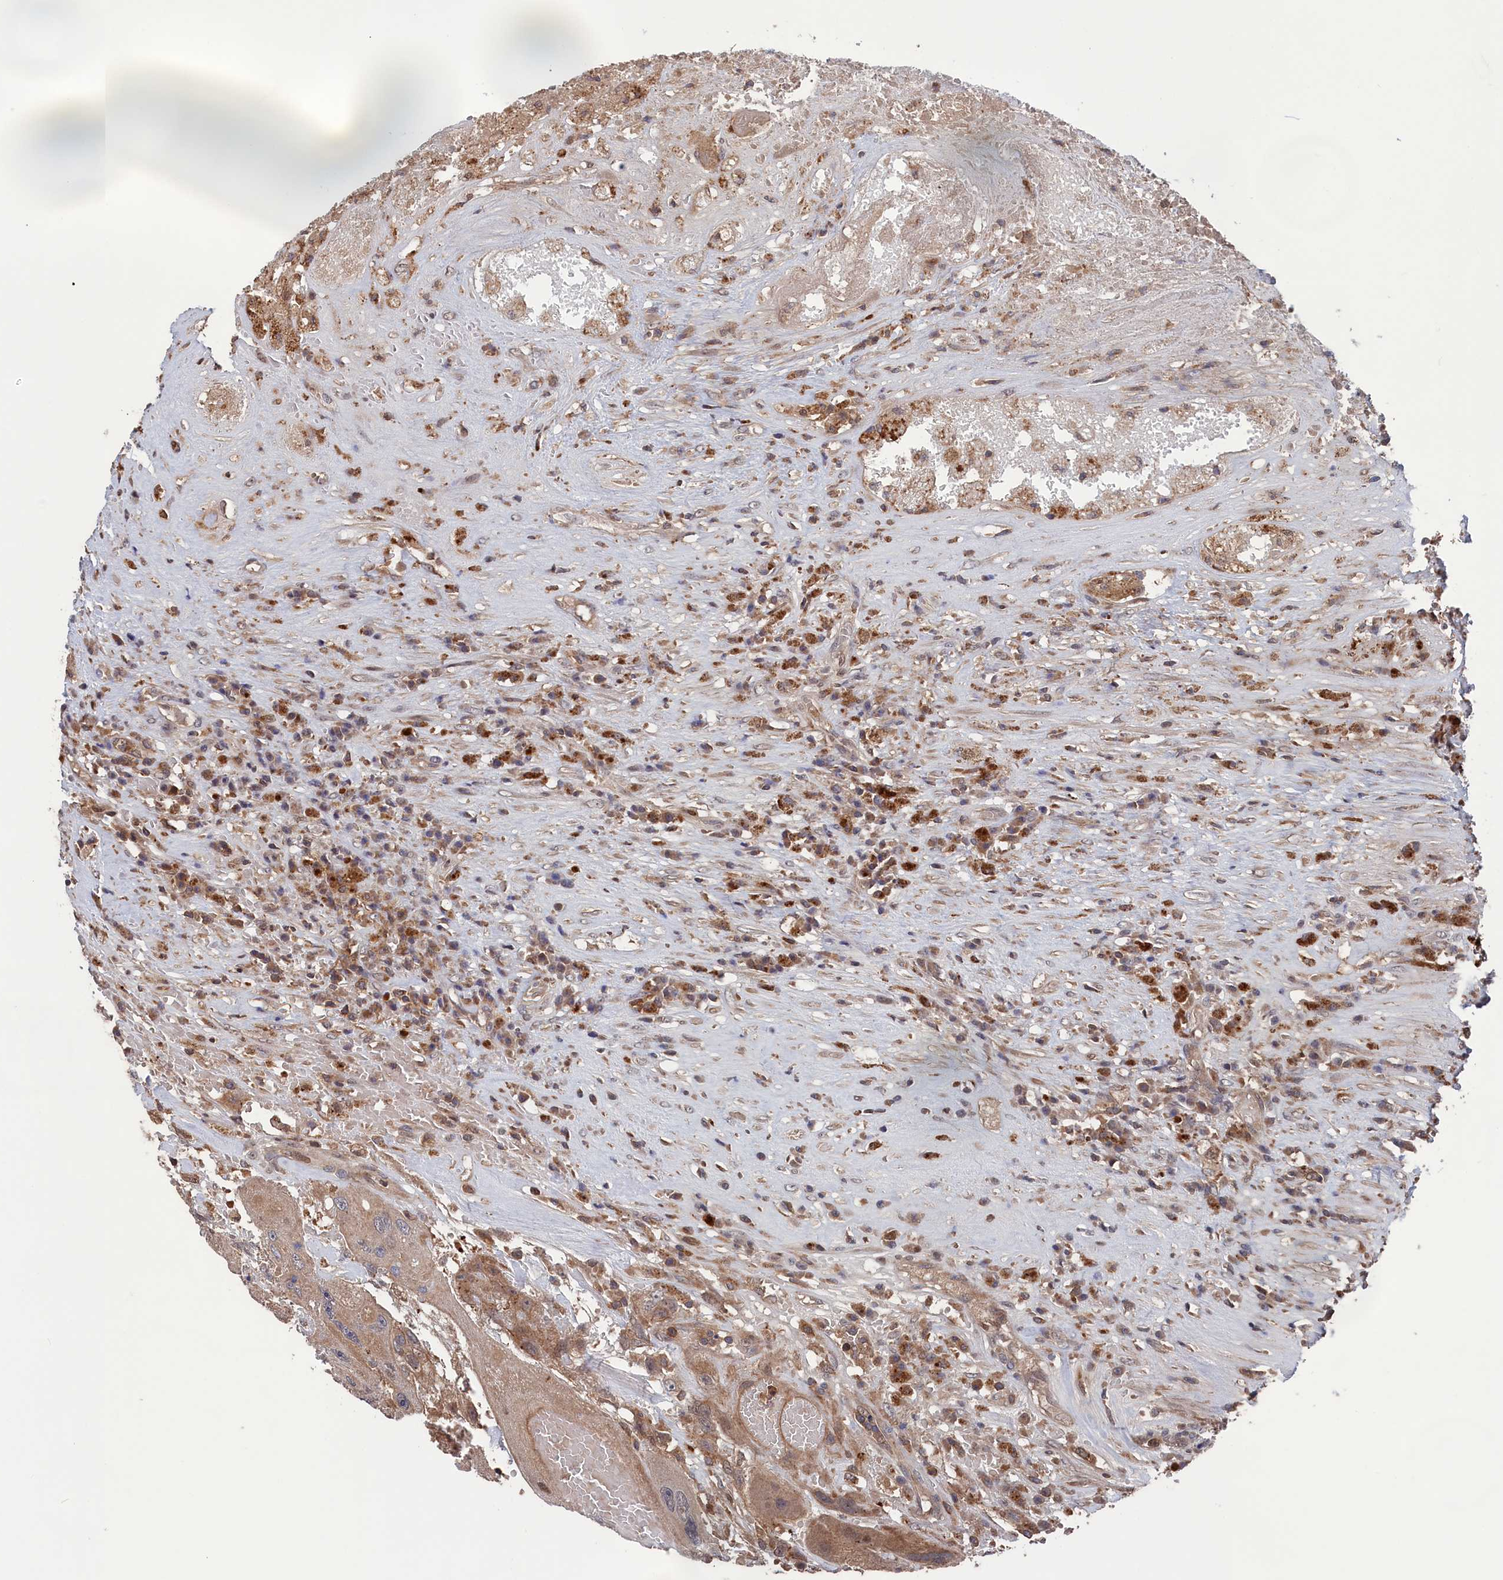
{"staining": {"intensity": "moderate", "quantity": "<25%", "location": "cytoplasmic/membranous"}, "tissue": "testis cancer", "cell_type": "Tumor cells", "image_type": "cancer", "snomed": [{"axis": "morphology", "description": "Carcinoma, Embryonal, NOS"}, {"axis": "topography", "description": "Testis"}], "caption": "Protein staining of testis cancer tissue demonstrates moderate cytoplasmic/membranous expression in about <25% of tumor cells. (DAB (3,3'-diaminobenzidine) IHC, brown staining for protein, blue staining for nuclei).", "gene": "PLA2G15", "patient": {"sex": "male", "age": 26}}